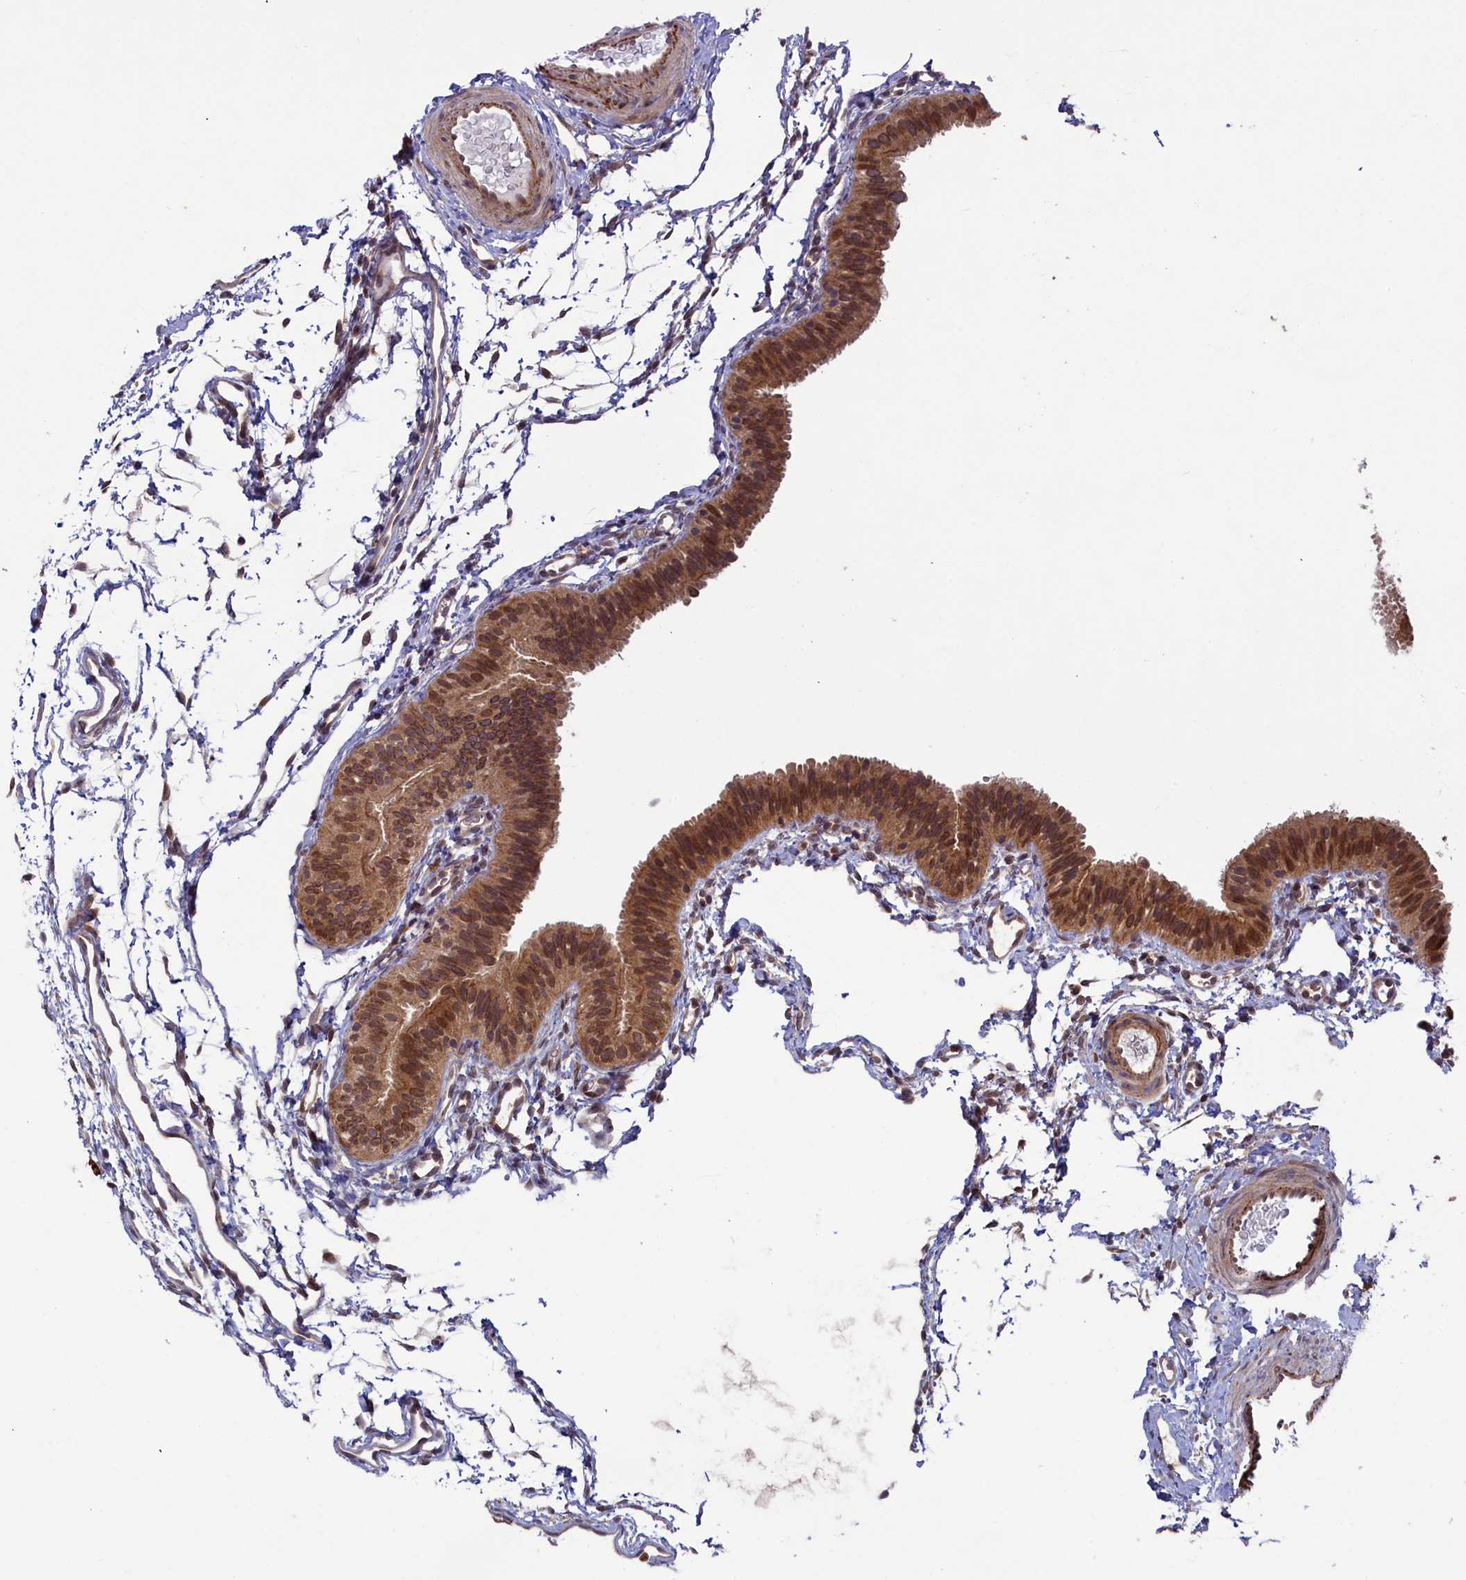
{"staining": {"intensity": "moderate", "quantity": ">75%", "location": "cytoplasmic/membranous,nuclear"}, "tissue": "fallopian tube", "cell_type": "Glandular cells", "image_type": "normal", "snomed": [{"axis": "morphology", "description": "Normal tissue, NOS"}, {"axis": "topography", "description": "Fallopian tube"}], "caption": "Immunohistochemical staining of normal human fallopian tube exhibits moderate cytoplasmic/membranous,nuclear protein positivity in about >75% of glandular cells.", "gene": "NAE1", "patient": {"sex": "female", "age": 35}}